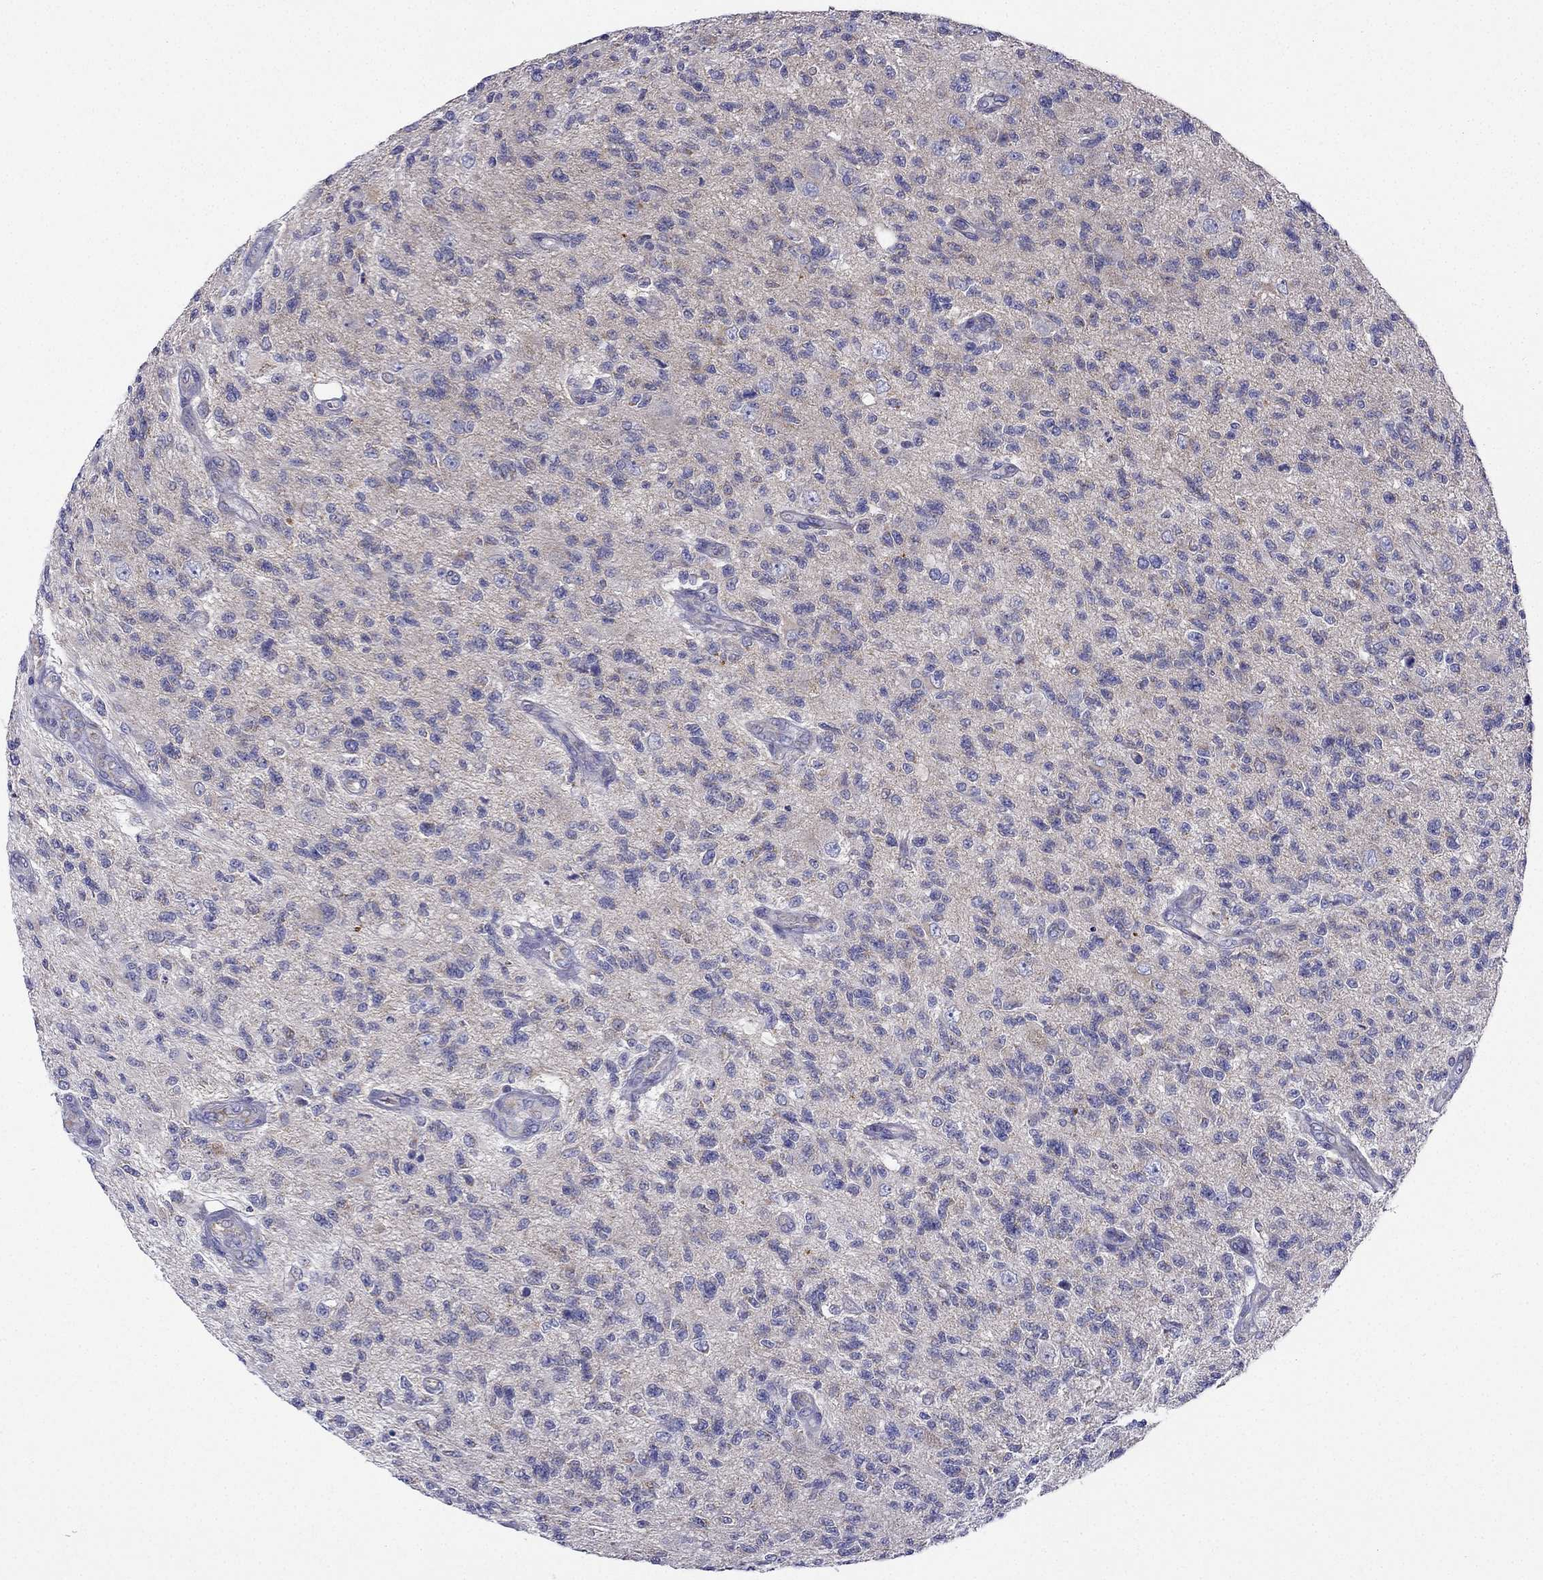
{"staining": {"intensity": "negative", "quantity": "none", "location": "none"}, "tissue": "glioma", "cell_type": "Tumor cells", "image_type": "cancer", "snomed": [{"axis": "morphology", "description": "Glioma, malignant, High grade"}, {"axis": "topography", "description": "Brain"}], "caption": "This is a photomicrograph of immunohistochemistry (IHC) staining of malignant glioma (high-grade), which shows no positivity in tumor cells.", "gene": "KIF5A", "patient": {"sex": "male", "age": 56}}